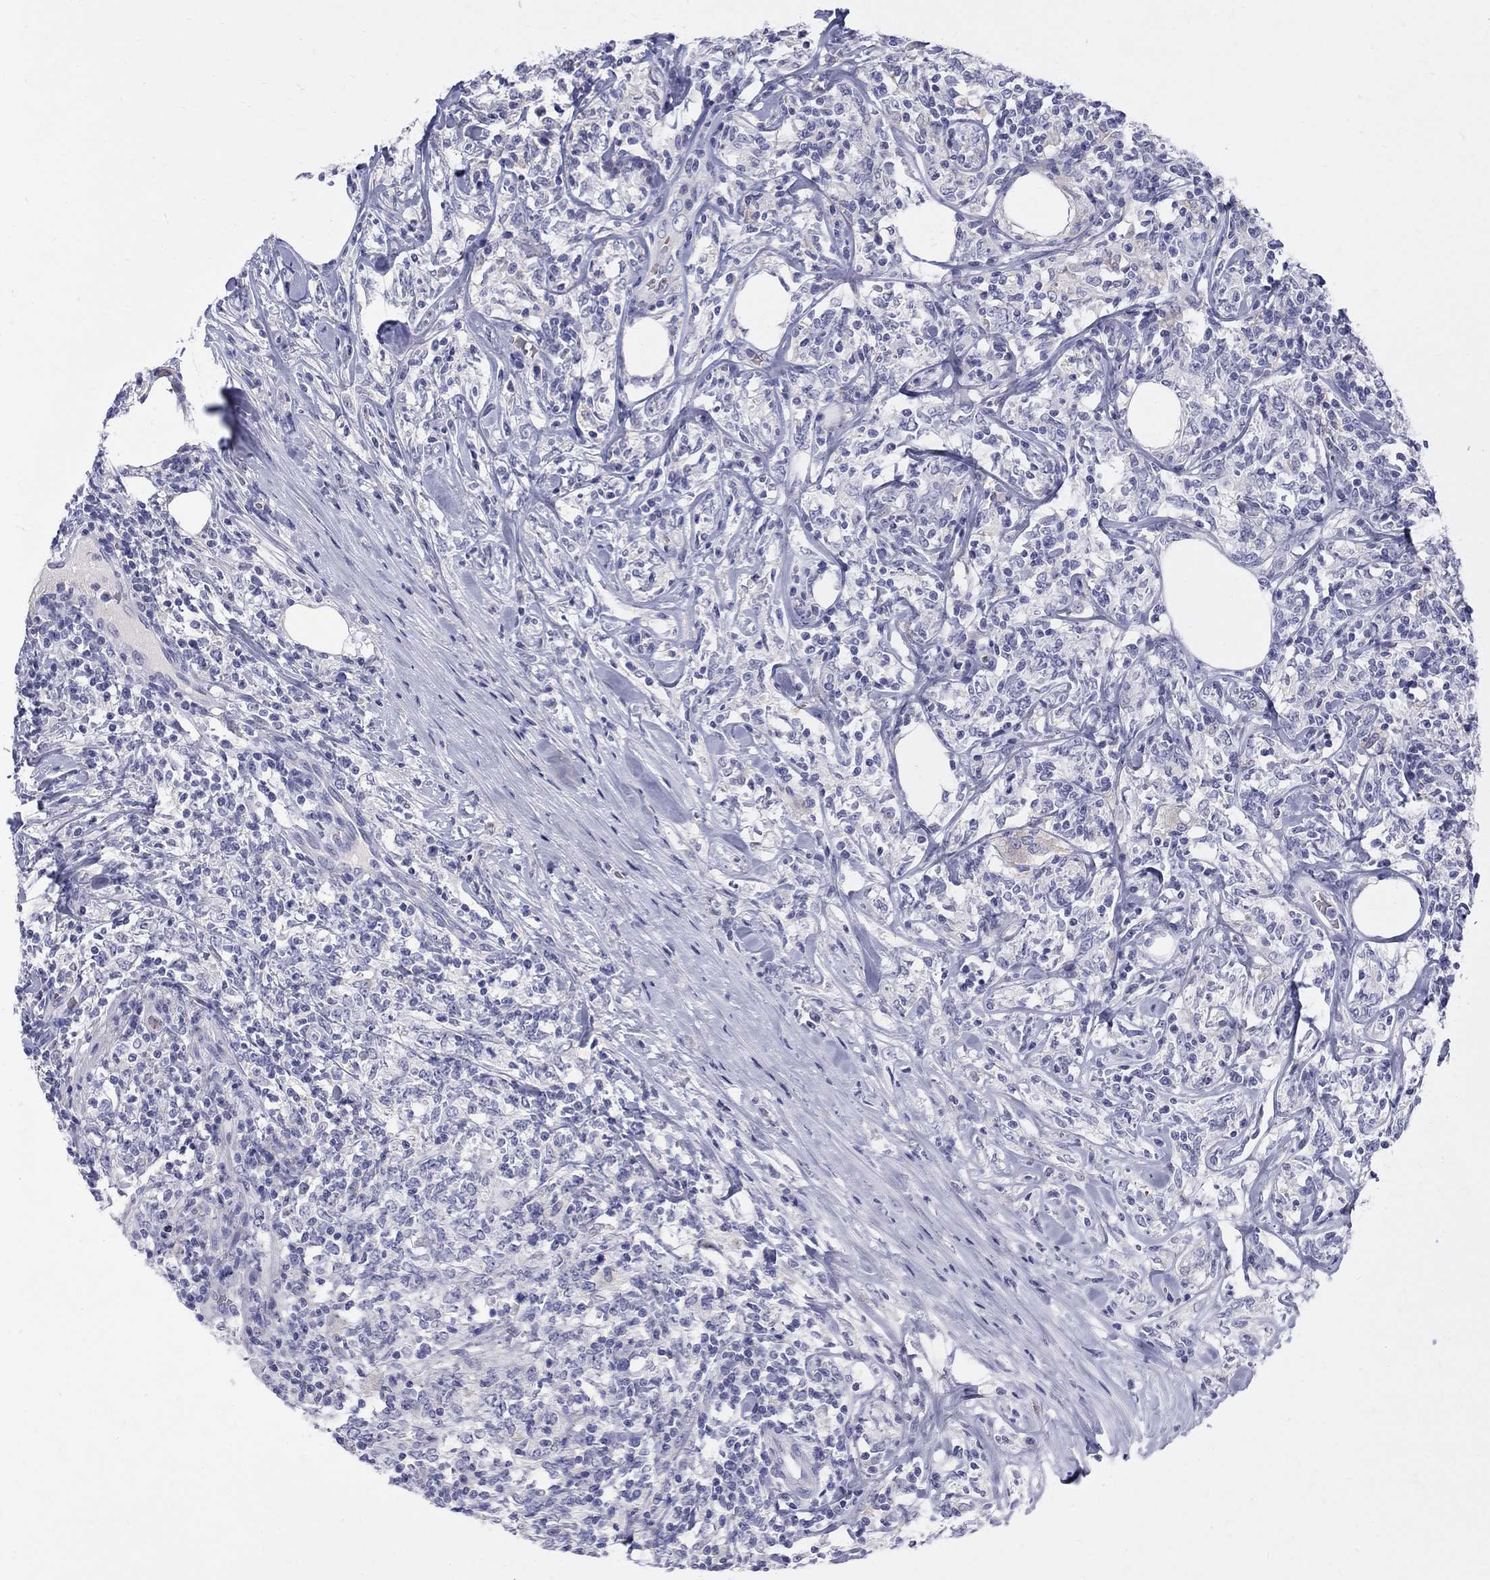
{"staining": {"intensity": "negative", "quantity": "none", "location": "none"}, "tissue": "lymphoma", "cell_type": "Tumor cells", "image_type": "cancer", "snomed": [{"axis": "morphology", "description": "Malignant lymphoma, non-Hodgkin's type, High grade"}, {"axis": "topography", "description": "Lymph node"}], "caption": "Micrograph shows no significant protein positivity in tumor cells of lymphoma.", "gene": "AGER", "patient": {"sex": "female", "age": 84}}